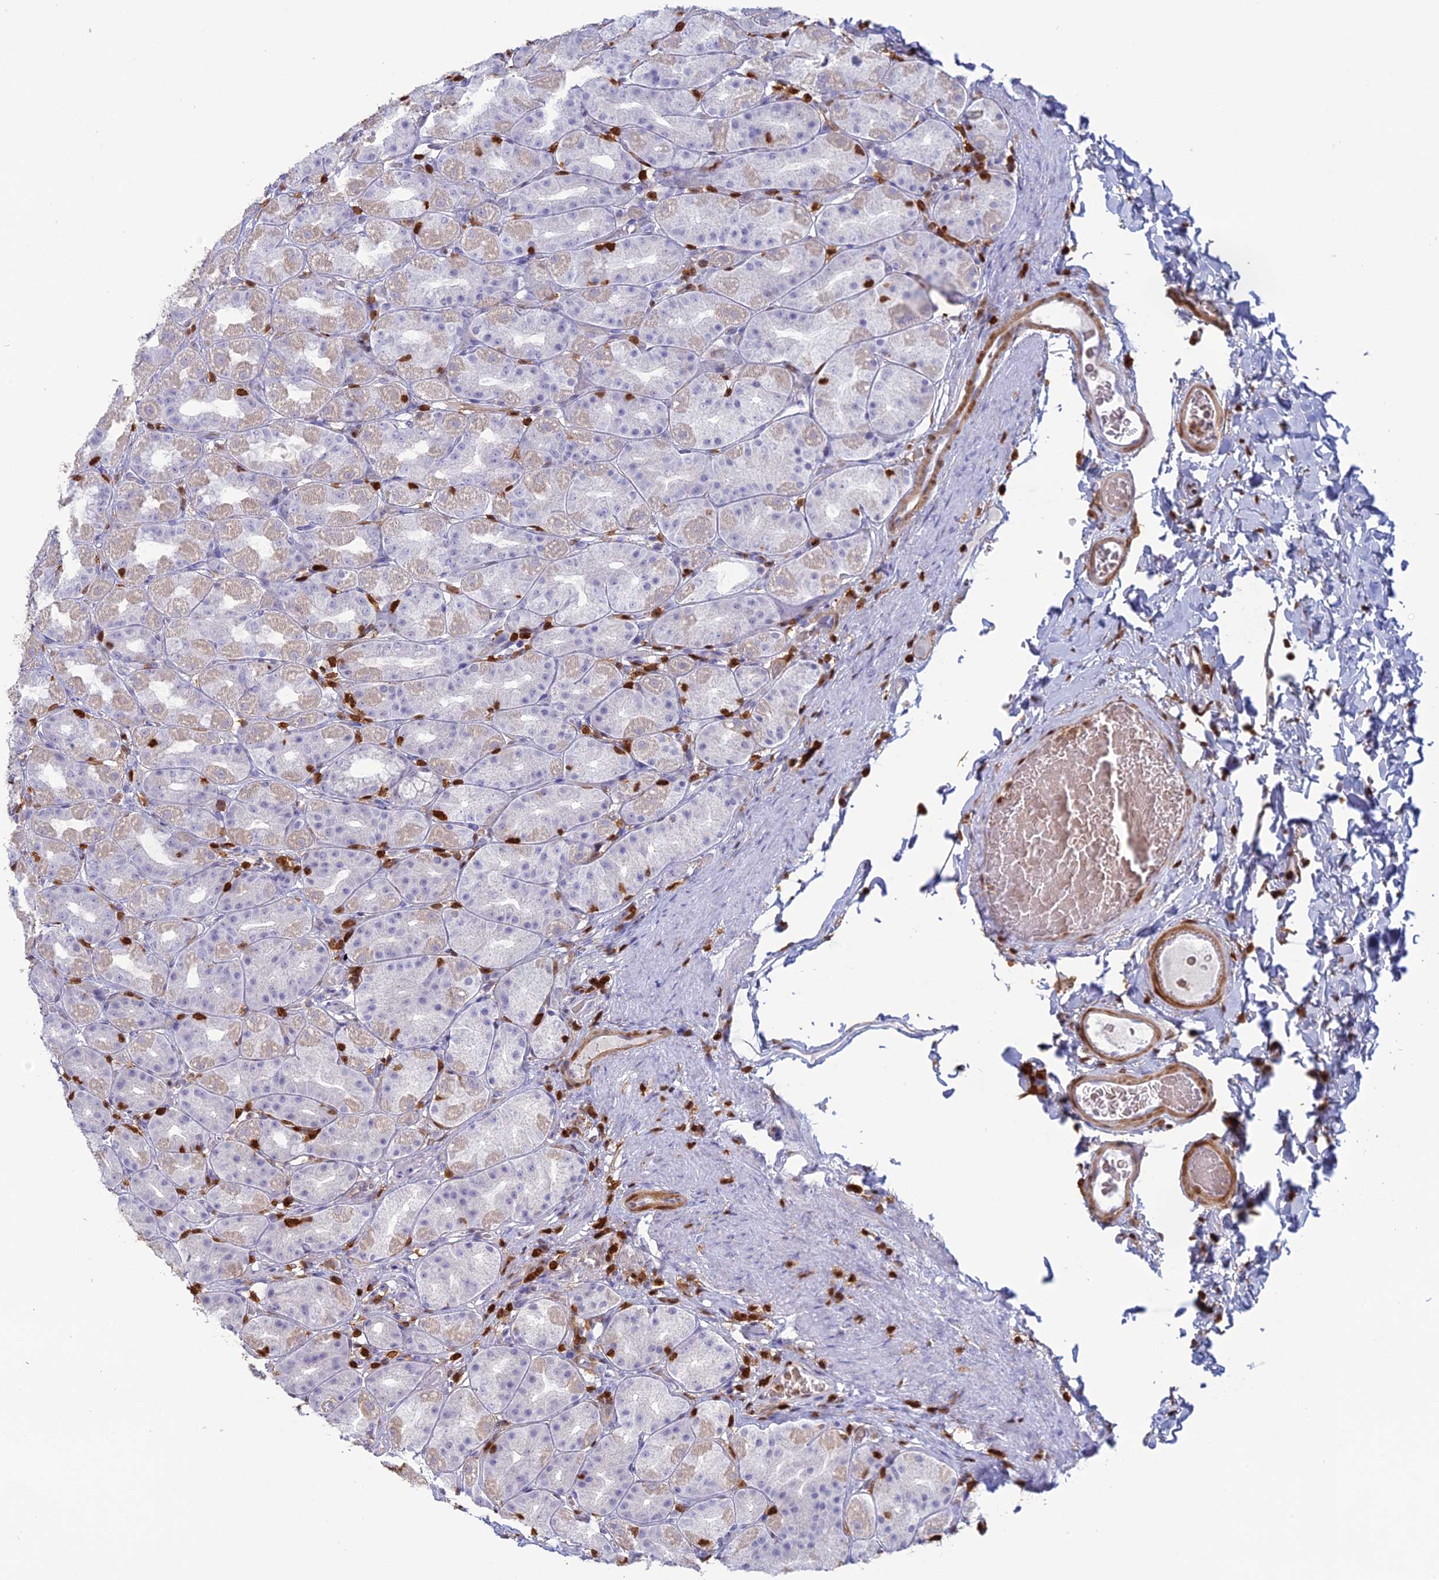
{"staining": {"intensity": "weak", "quantity": "<25%", "location": "cytoplasmic/membranous"}, "tissue": "stomach", "cell_type": "Glandular cells", "image_type": "normal", "snomed": [{"axis": "morphology", "description": "Normal tissue, NOS"}, {"axis": "topography", "description": "Stomach, upper"}], "caption": "High magnification brightfield microscopy of unremarkable stomach stained with DAB (brown) and counterstained with hematoxylin (blue): glandular cells show no significant positivity. Brightfield microscopy of immunohistochemistry (IHC) stained with DAB (brown) and hematoxylin (blue), captured at high magnification.", "gene": "PGBD4", "patient": {"sex": "male", "age": 68}}